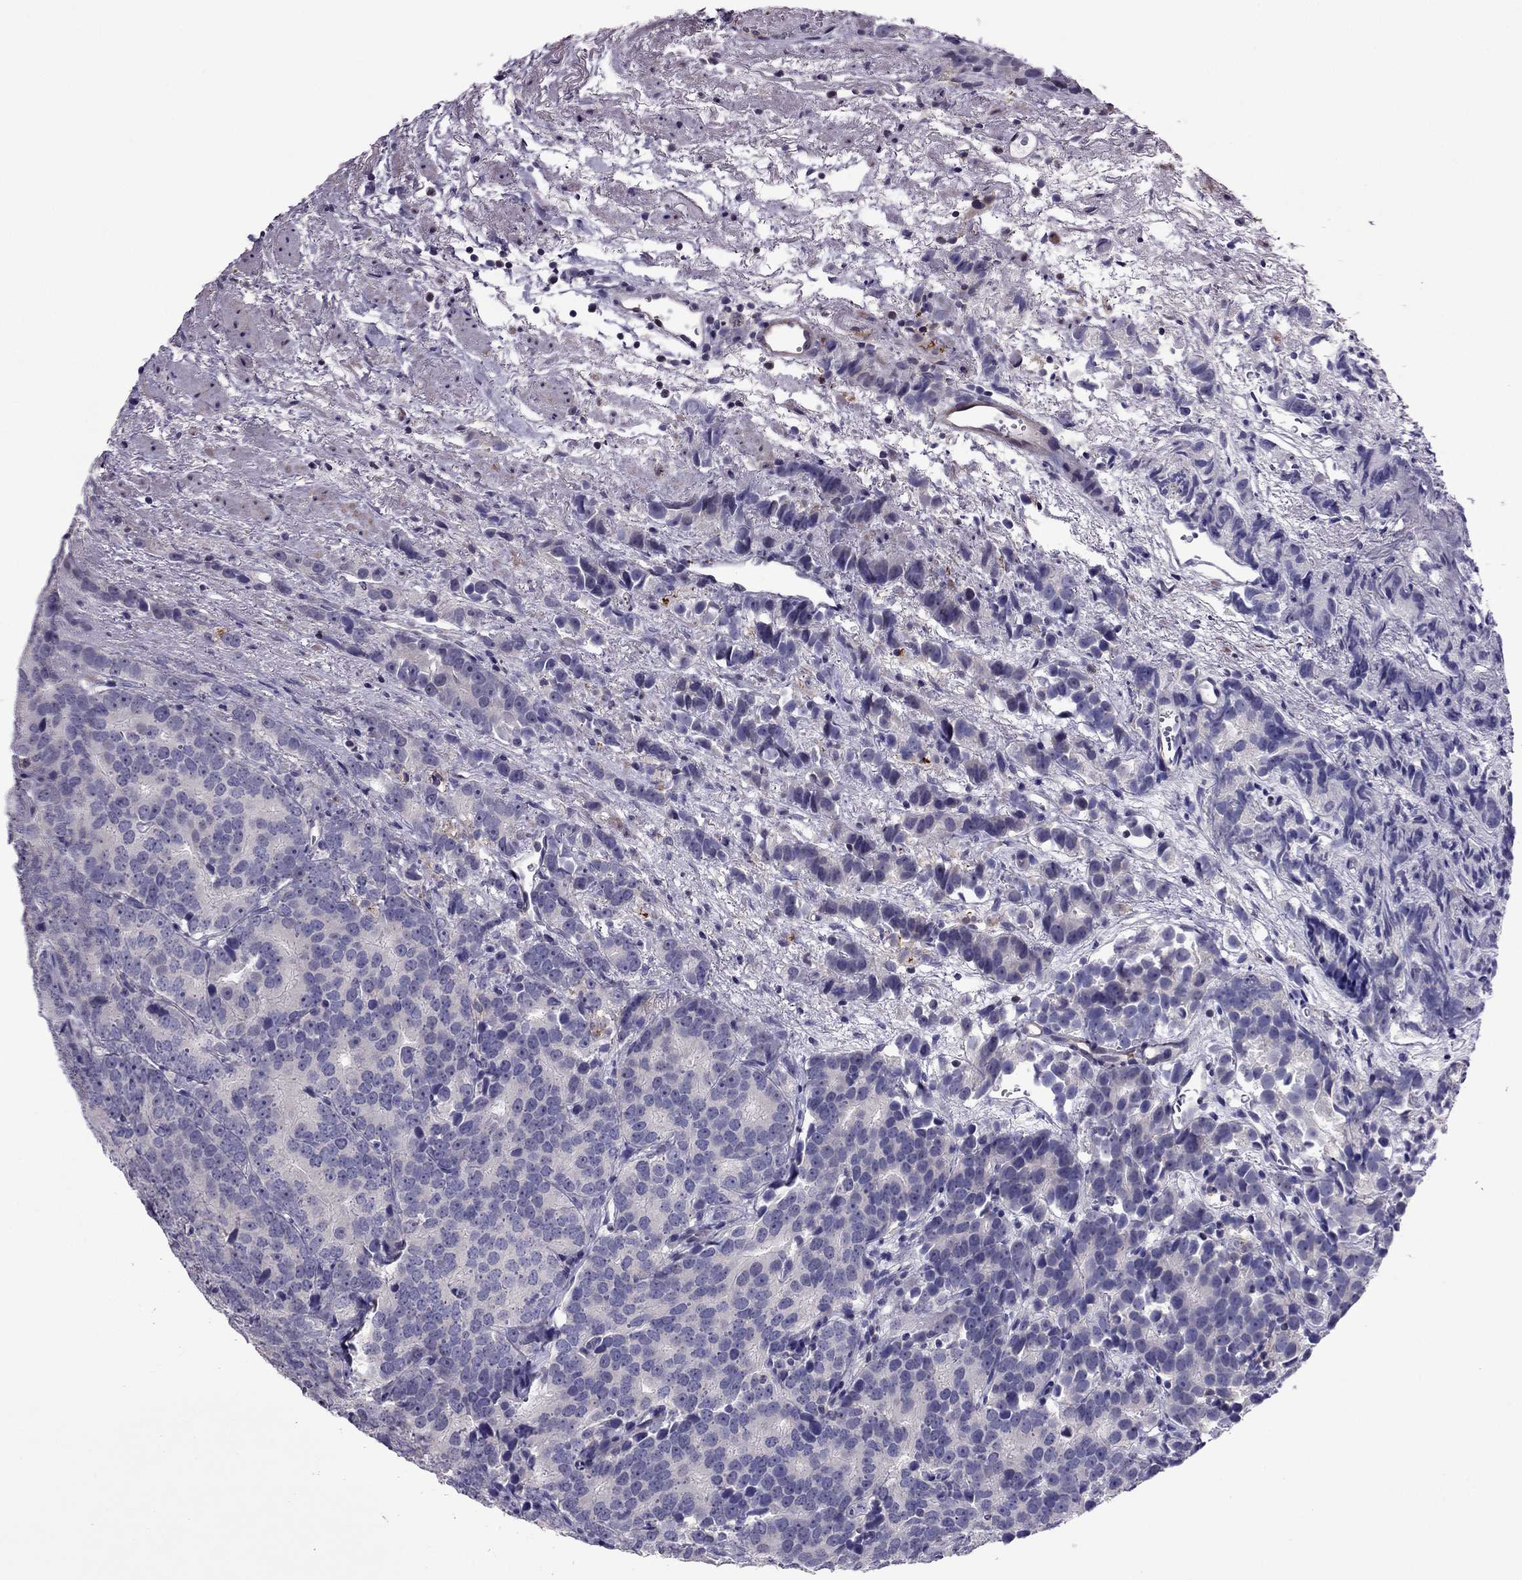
{"staining": {"intensity": "negative", "quantity": "none", "location": "none"}, "tissue": "prostate cancer", "cell_type": "Tumor cells", "image_type": "cancer", "snomed": [{"axis": "morphology", "description": "Adenocarcinoma, High grade"}, {"axis": "topography", "description": "Prostate"}], "caption": "A high-resolution photomicrograph shows immunohistochemistry (IHC) staining of prostate cancer, which displays no significant staining in tumor cells.", "gene": "SLC16A8", "patient": {"sex": "male", "age": 90}}